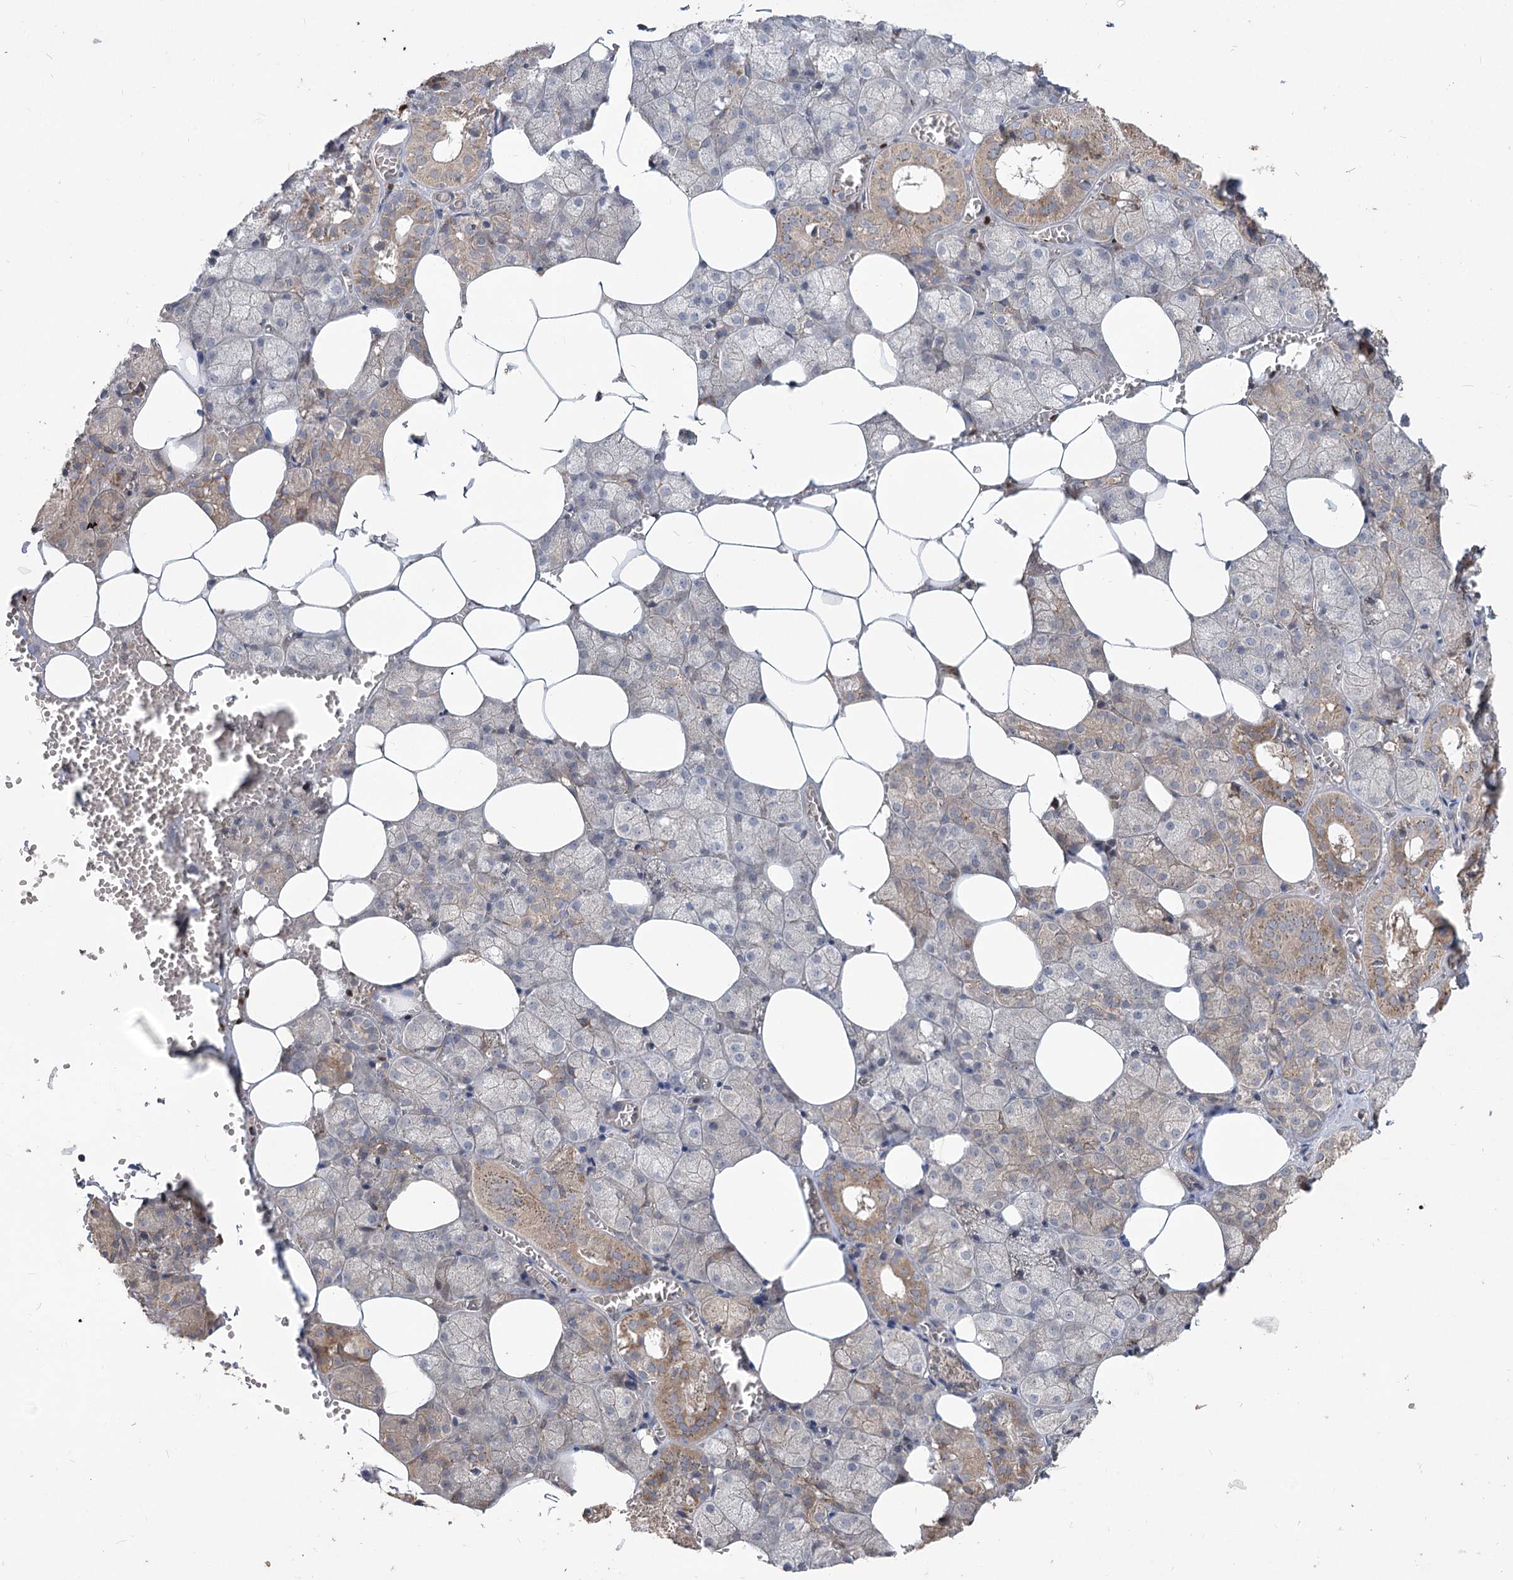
{"staining": {"intensity": "moderate", "quantity": "<25%", "location": "cytoplasmic/membranous"}, "tissue": "salivary gland", "cell_type": "Glandular cells", "image_type": "normal", "snomed": [{"axis": "morphology", "description": "Normal tissue, NOS"}, {"axis": "topography", "description": "Salivary gland"}], "caption": "Salivary gland stained with IHC shows moderate cytoplasmic/membranous positivity in about <25% of glandular cells.", "gene": "RIN2", "patient": {"sex": "male", "age": 62}}